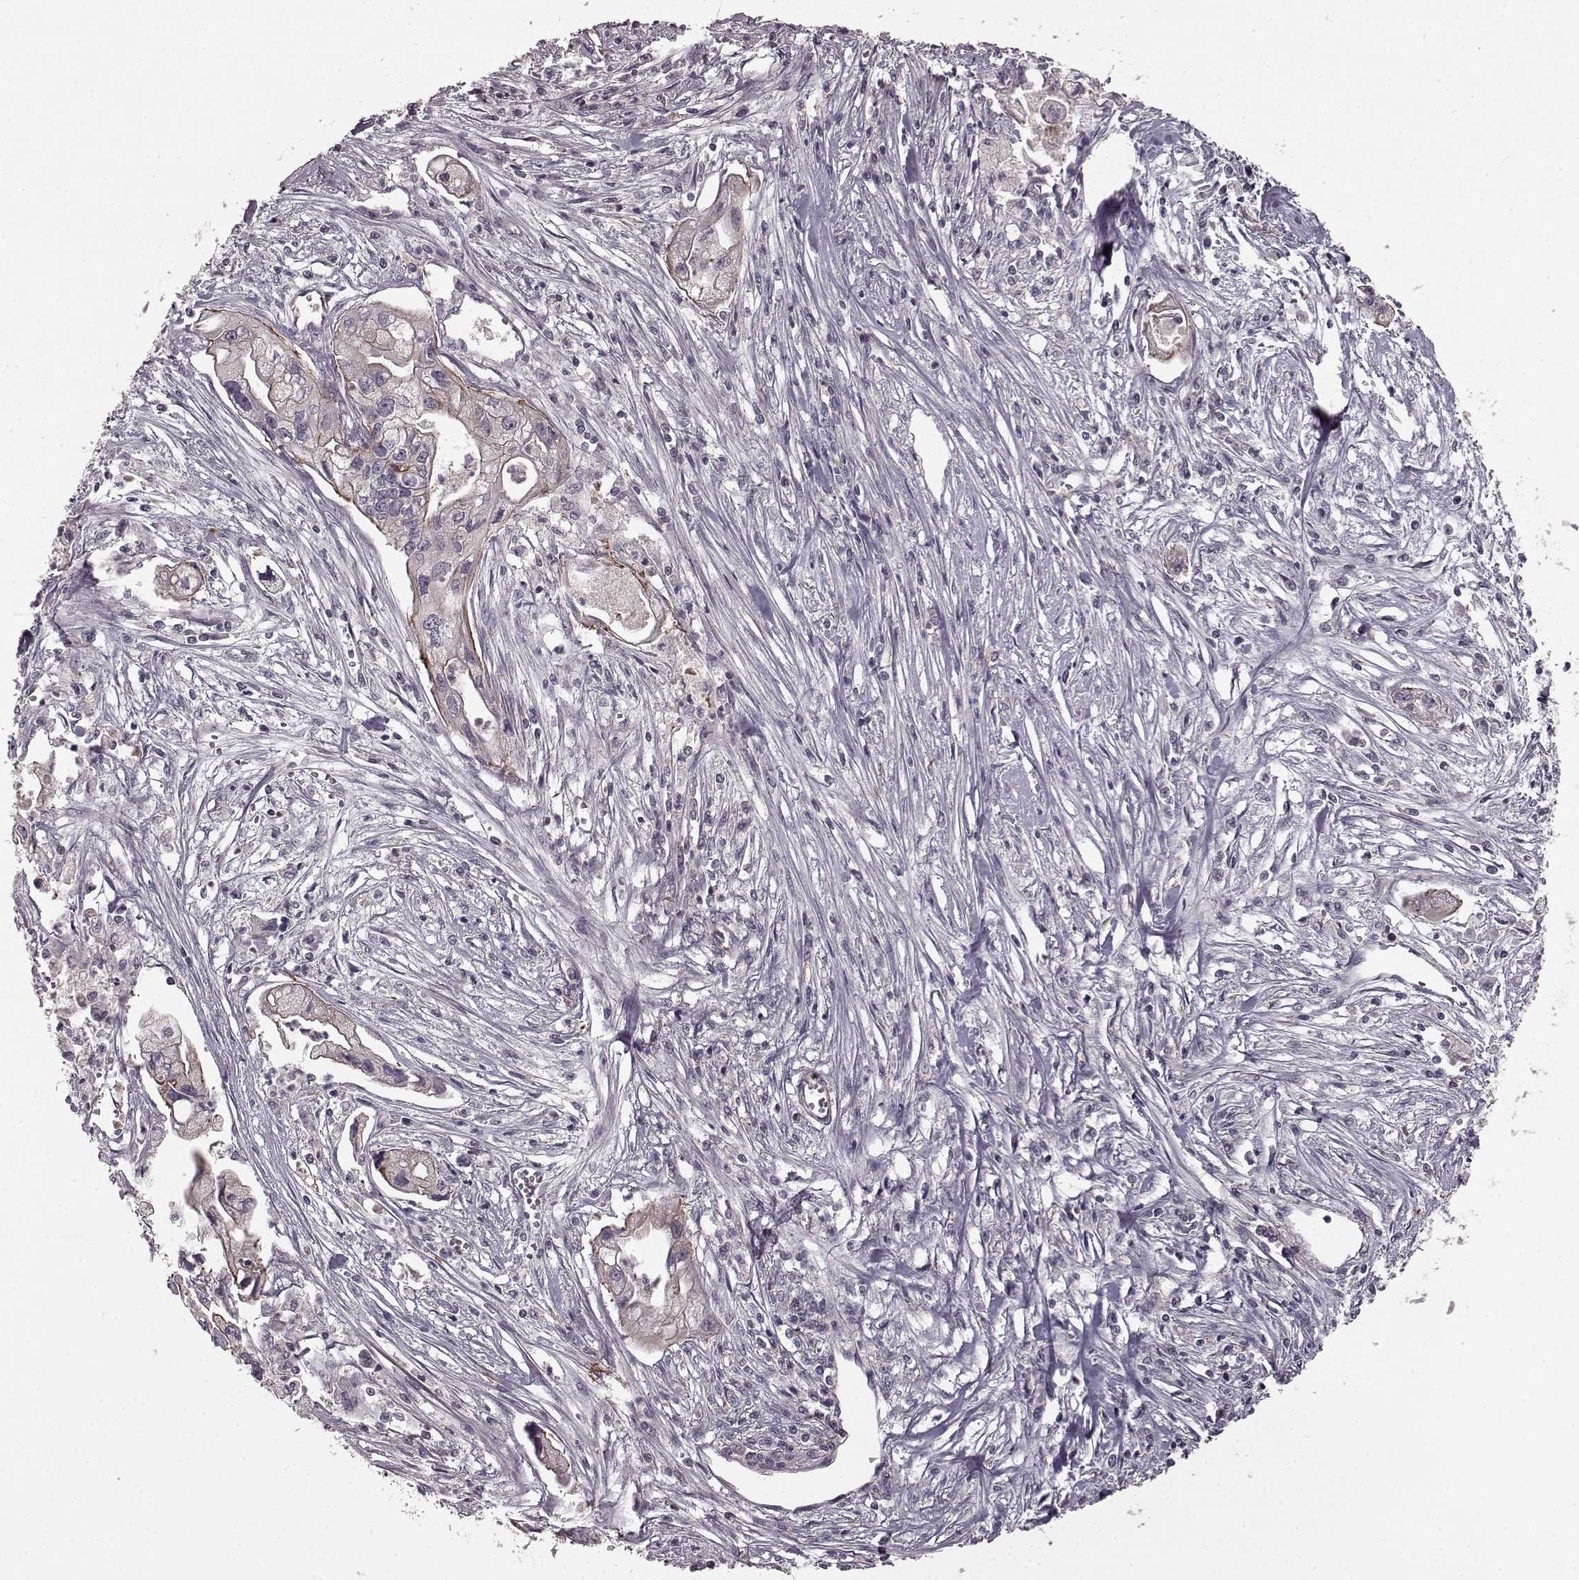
{"staining": {"intensity": "moderate", "quantity": "<25%", "location": "cytoplasmic/membranous"}, "tissue": "pancreatic cancer", "cell_type": "Tumor cells", "image_type": "cancer", "snomed": [{"axis": "morphology", "description": "Adenocarcinoma, NOS"}, {"axis": "topography", "description": "Pancreas"}], "caption": "Immunohistochemical staining of adenocarcinoma (pancreatic) demonstrates low levels of moderate cytoplasmic/membranous protein positivity in about <25% of tumor cells.", "gene": "SLC22A18", "patient": {"sex": "male", "age": 70}}